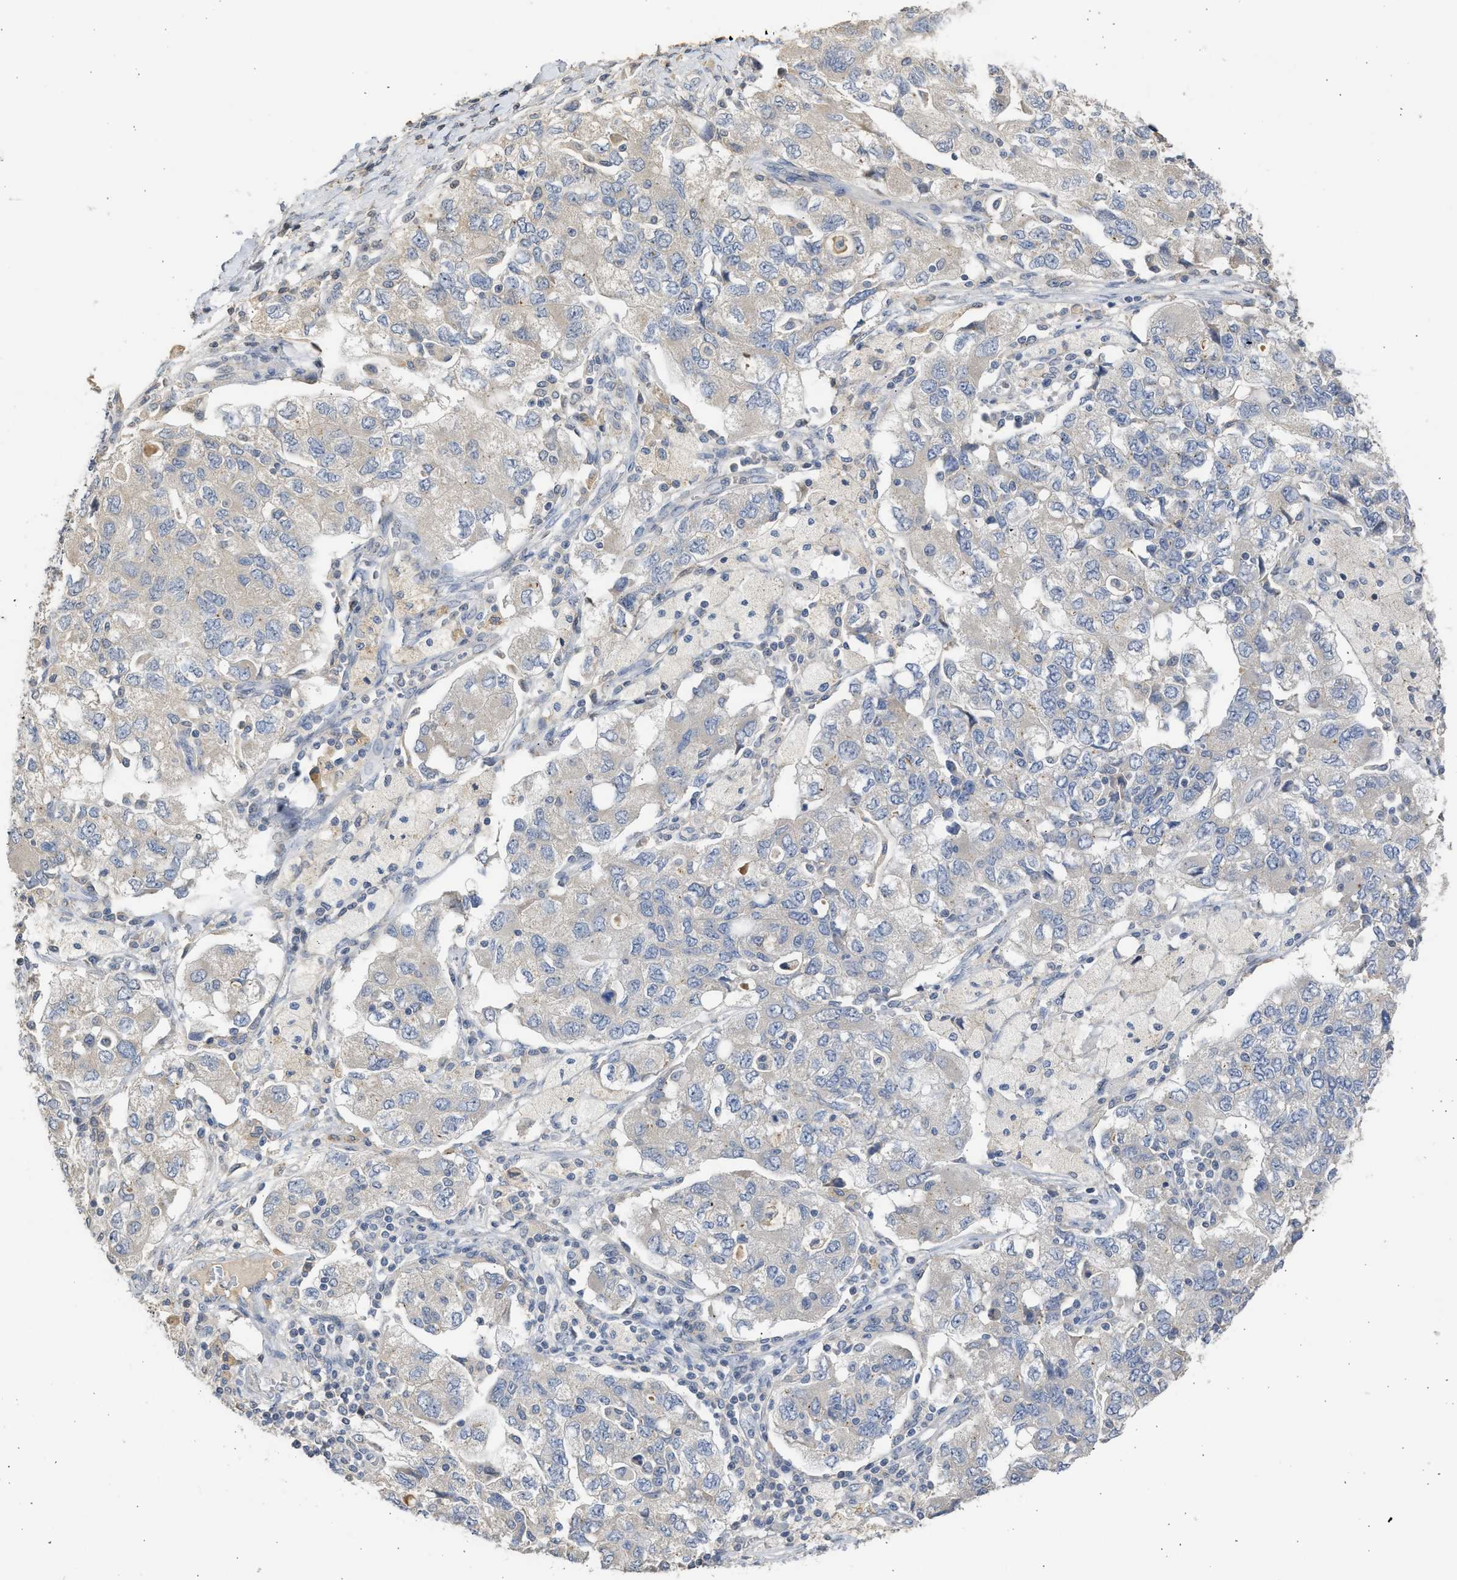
{"staining": {"intensity": "weak", "quantity": "<25%", "location": "cytoplasmic/membranous"}, "tissue": "ovarian cancer", "cell_type": "Tumor cells", "image_type": "cancer", "snomed": [{"axis": "morphology", "description": "Carcinoma, NOS"}, {"axis": "morphology", "description": "Cystadenocarcinoma, serous, NOS"}, {"axis": "topography", "description": "Ovary"}], "caption": "Immunohistochemical staining of ovarian cancer exhibits no significant staining in tumor cells. (Stains: DAB IHC with hematoxylin counter stain, Microscopy: brightfield microscopy at high magnification).", "gene": "SULT2A1", "patient": {"sex": "female", "age": 69}}